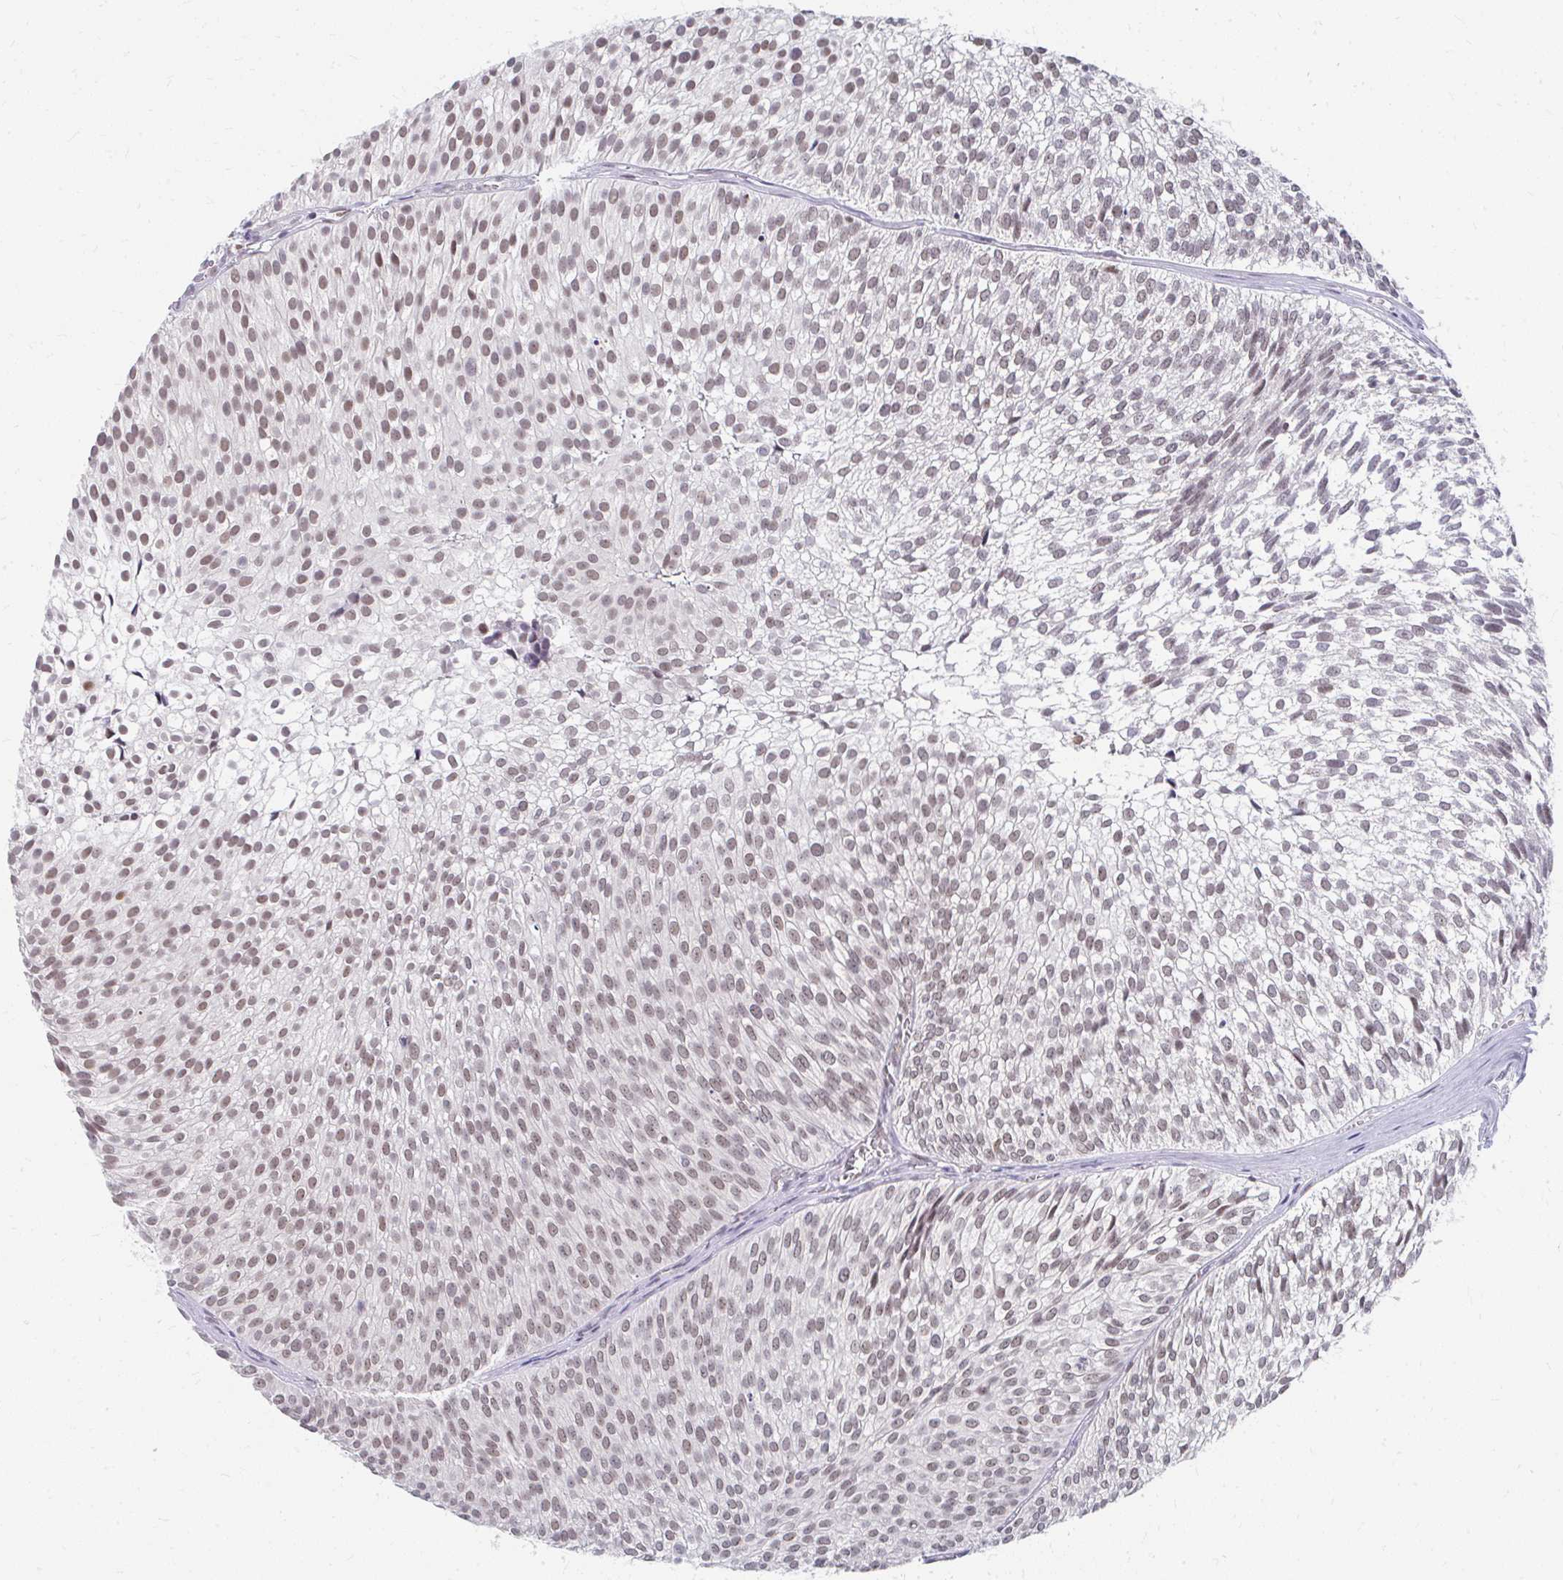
{"staining": {"intensity": "moderate", "quantity": "25%-75%", "location": "nuclear"}, "tissue": "urothelial cancer", "cell_type": "Tumor cells", "image_type": "cancer", "snomed": [{"axis": "morphology", "description": "Urothelial carcinoma, Low grade"}, {"axis": "topography", "description": "Urinary bladder"}], "caption": "The photomicrograph exhibits a brown stain indicating the presence of a protein in the nuclear of tumor cells in low-grade urothelial carcinoma.", "gene": "GTF2H1", "patient": {"sex": "male", "age": 91}}